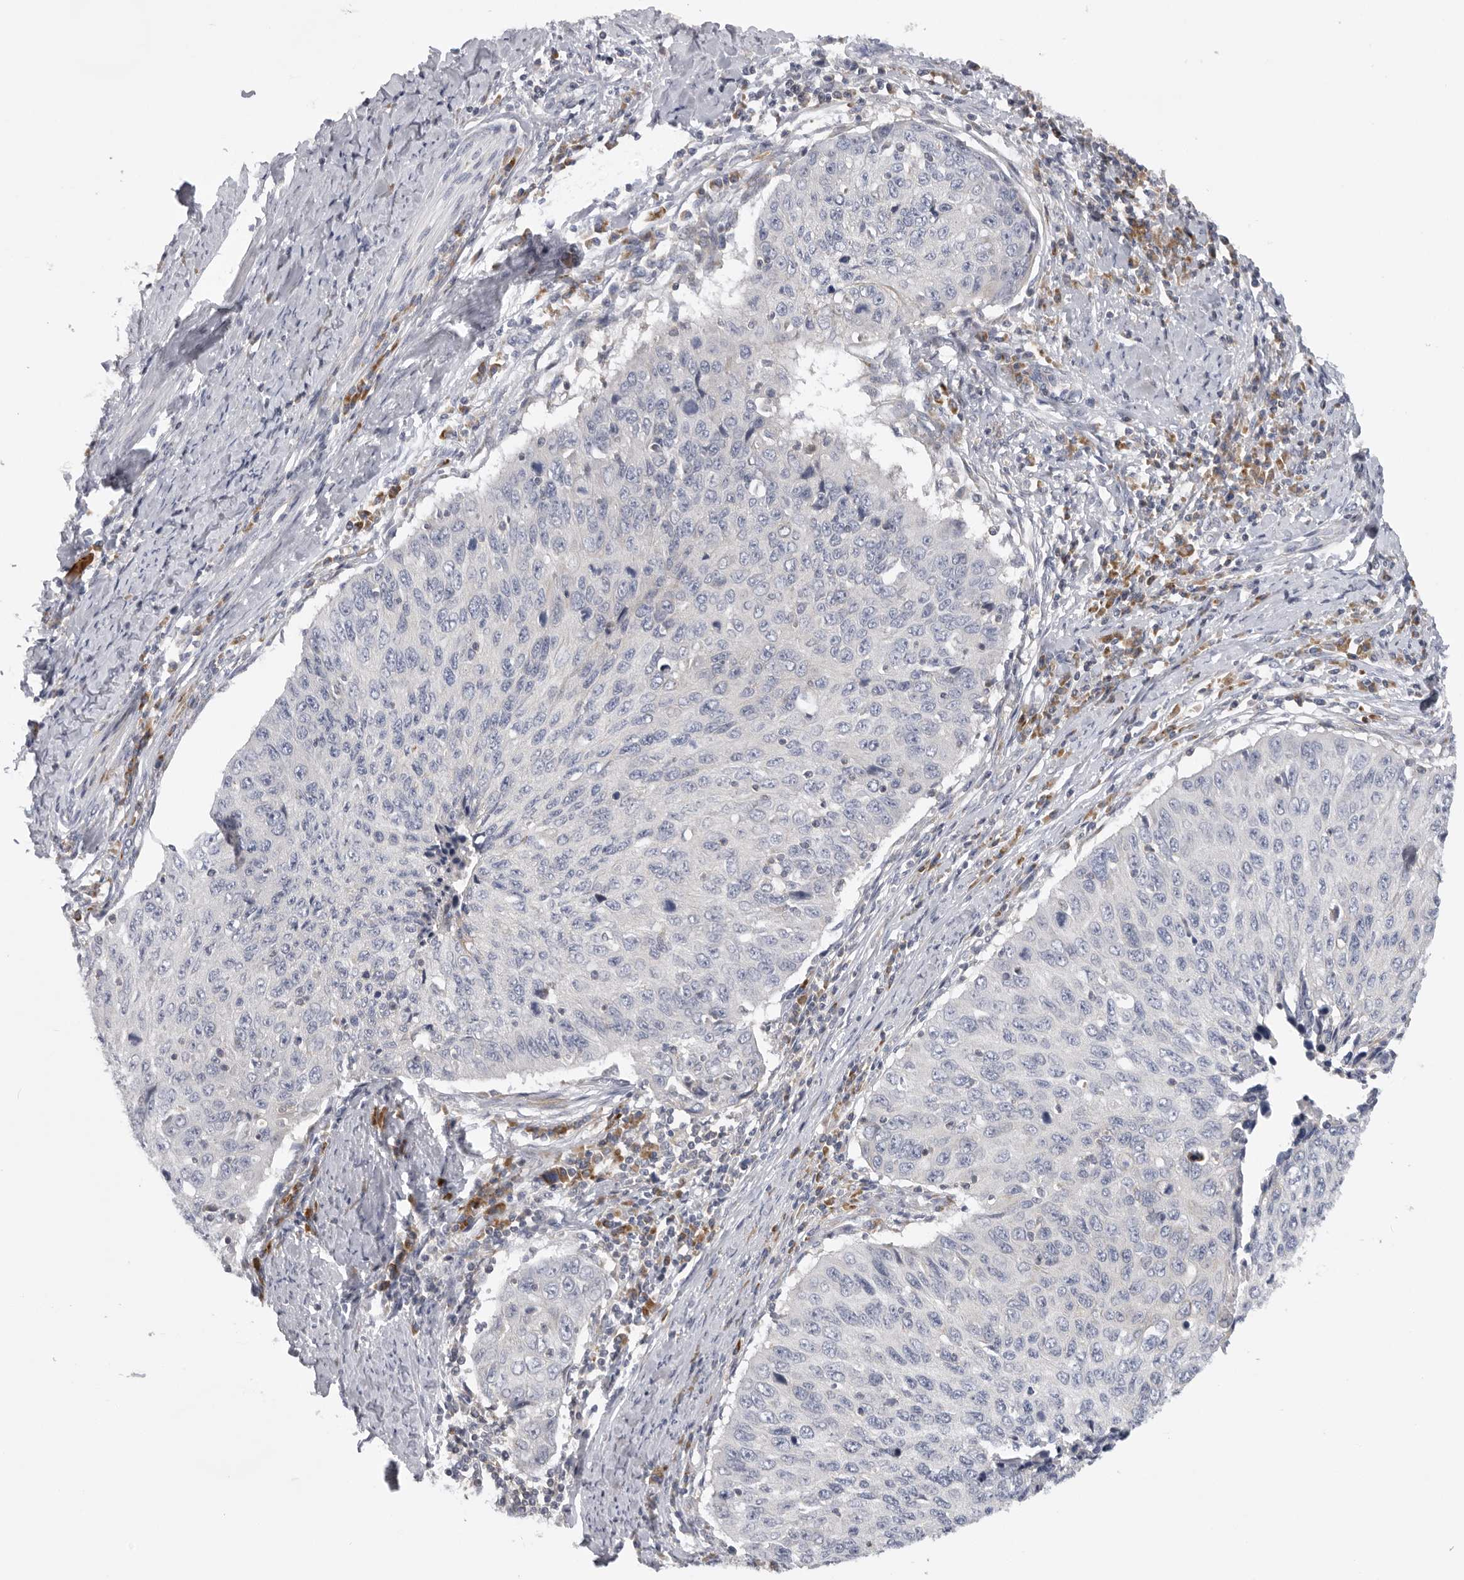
{"staining": {"intensity": "negative", "quantity": "none", "location": "none"}, "tissue": "cervical cancer", "cell_type": "Tumor cells", "image_type": "cancer", "snomed": [{"axis": "morphology", "description": "Squamous cell carcinoma, NOS"}, {"axis": "topography", "description": "Cervix"}], "caption": "Protein analysis of cervical cancer displays no significant expression in tumor cells. (Stains: DAB immunohistochemistry with hematoxylin counter stain, Microscopy: brightfield microscopy at high magnification).", "gene": "USP24", "patient": {"sex": "female", "age": 53}}